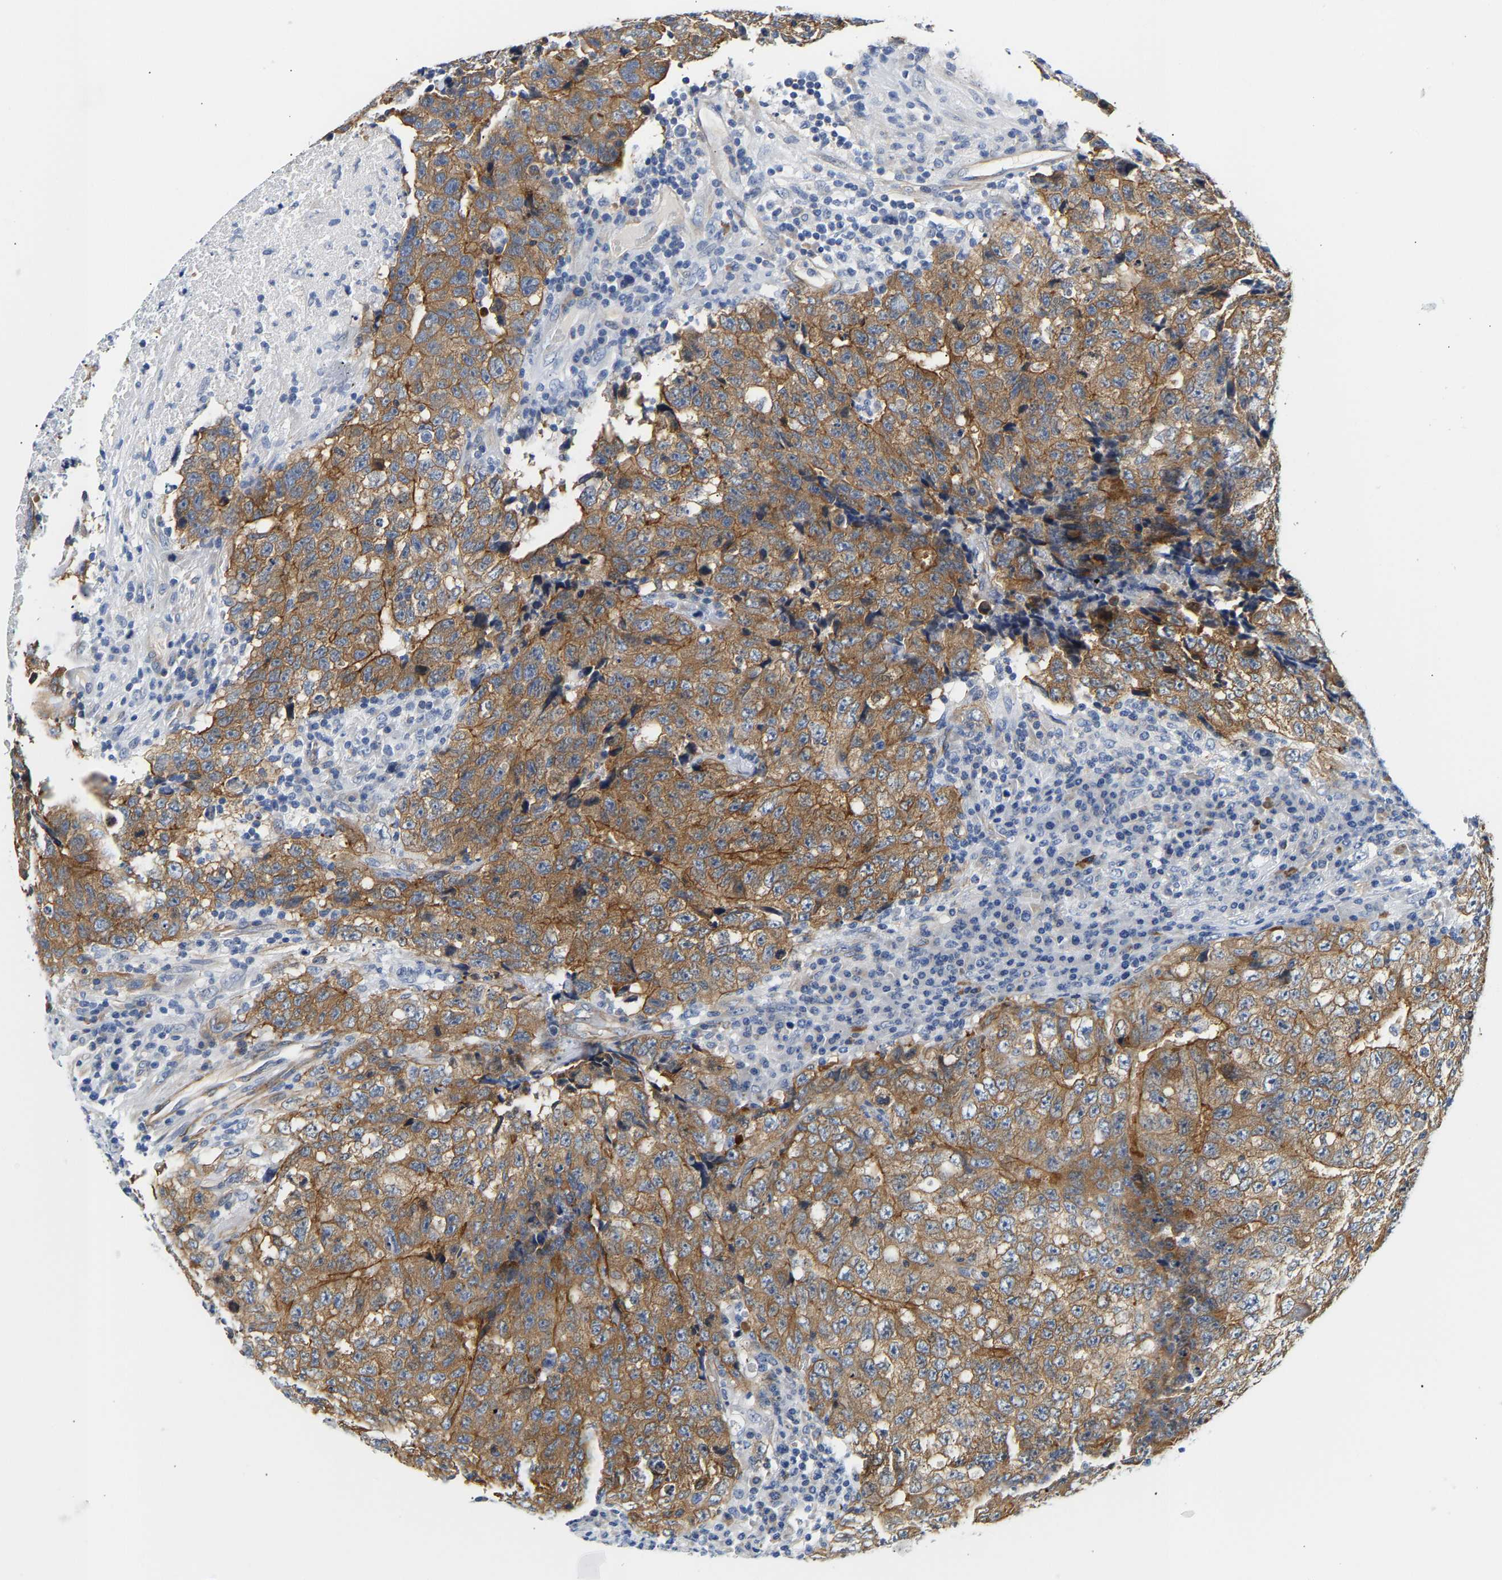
{"staining": {"intensity": "moderate", "quantity": ">75%", "location": "cytoplasmic/membranous"}, "tissue": "testis cancer", "cell_type": "Tumor cells", "image_type": "cancer", "snomed": [{"axis": "morphology", "description": "Necrosis, NOS"}, {"axis": "morphology", "description": "Carcinoma, Embryonal, NOS"}, {"axis": "topography", "description": "Testis"}], "caption": "Protein expression analysis of human embryonal carcinoma (testis) reveals moderate cytoplasmic/membranous positivity in about >75% of tumor cells.", "gene": "PAWR", "patient": {"sex": "male", "age": 19}}